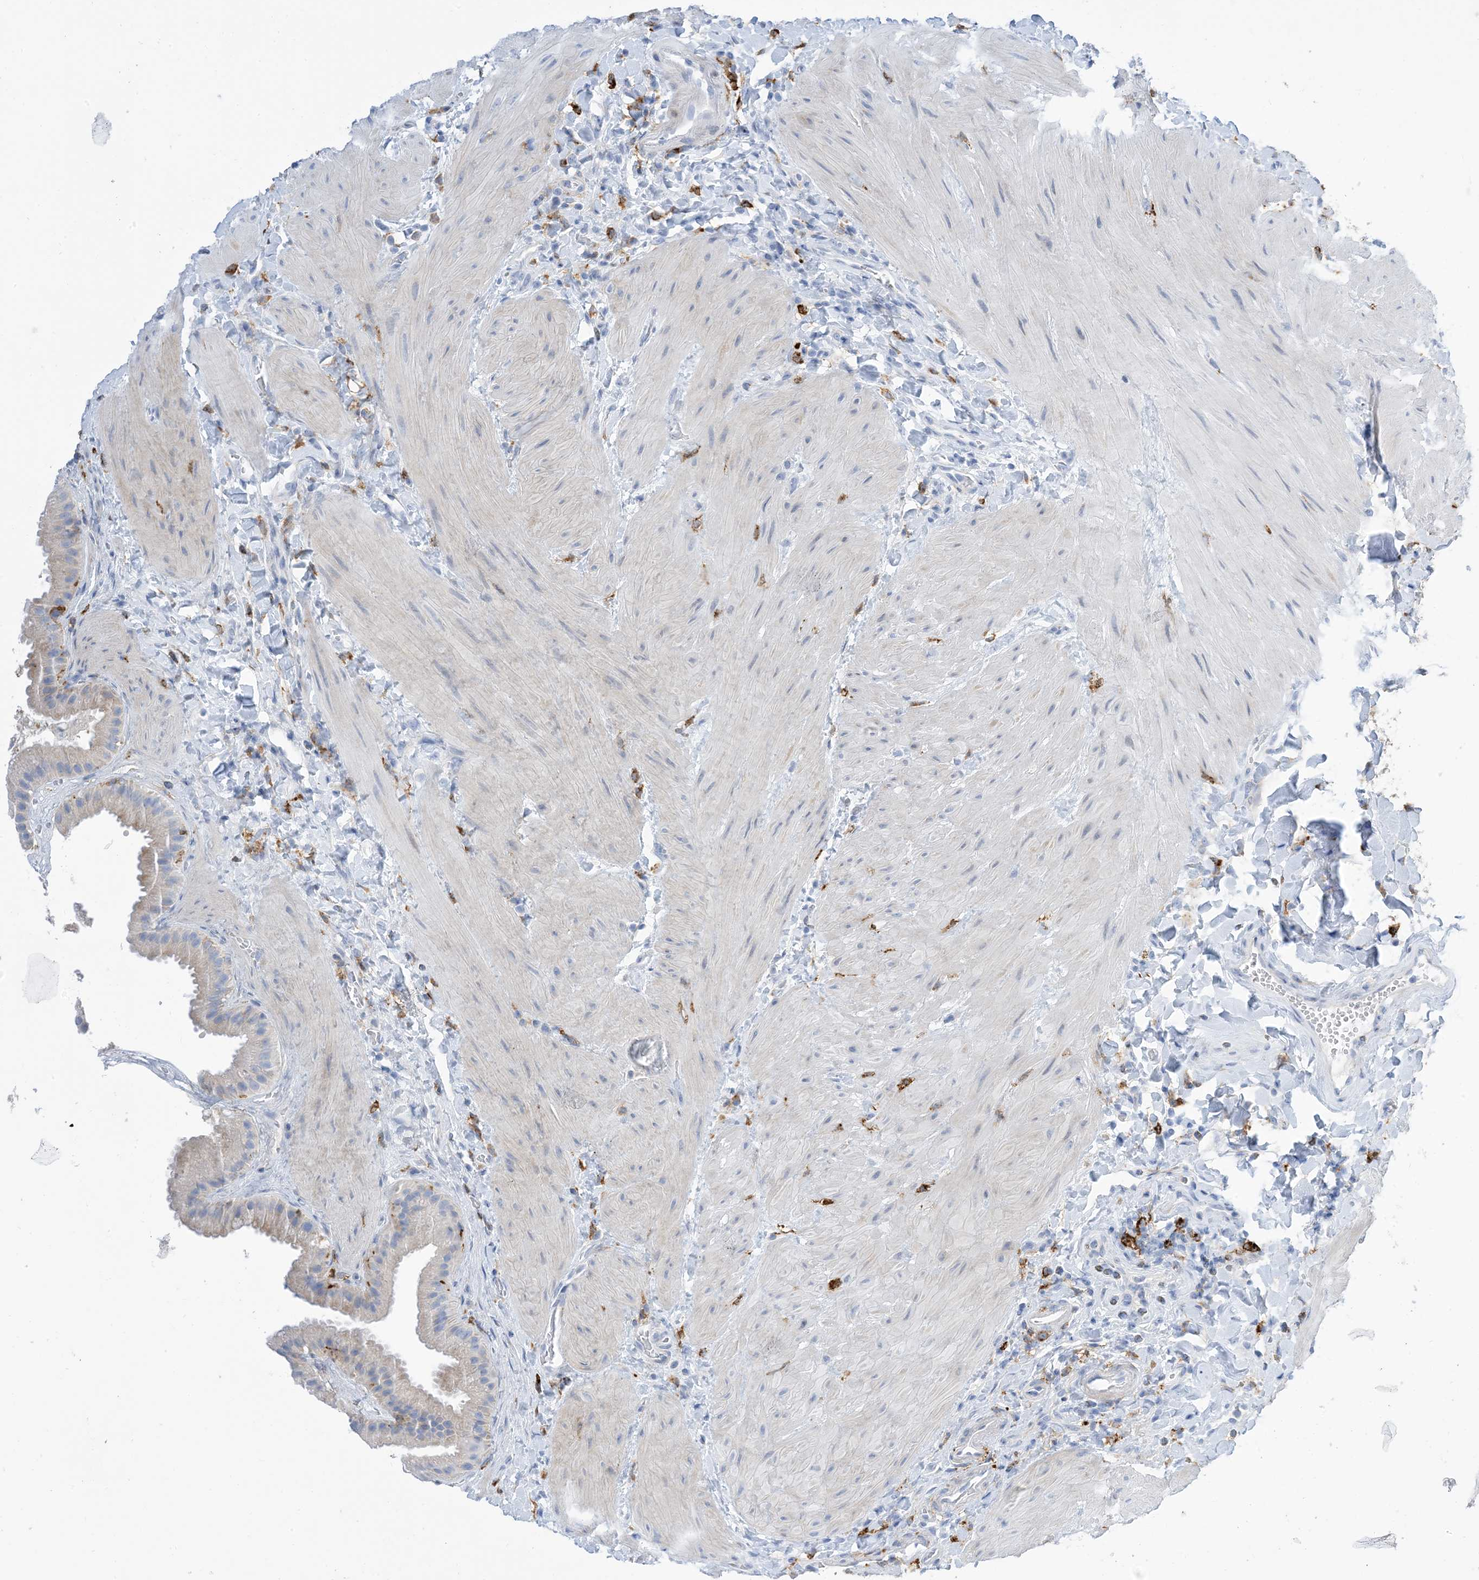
{"staining": {"intensity": "moderate", "quantity": "<25%", "location": "cytoplasmic/membranous"}, "tissue": "gallbladder", "cell_type": "Glandular cells", "image_type": "normal", "snomed": [{"axis": "morphology", "description": "Normal tissue, NOS"}, {"axis": "topography", "description": "Gallbladder"}], "caption": "Moderate cytoplasmic/membranous protein staining is present in about <25% of glandular cells in gallbladder.", "gene": "DPH3", "patient": {"sex": "male", "age": 55}}